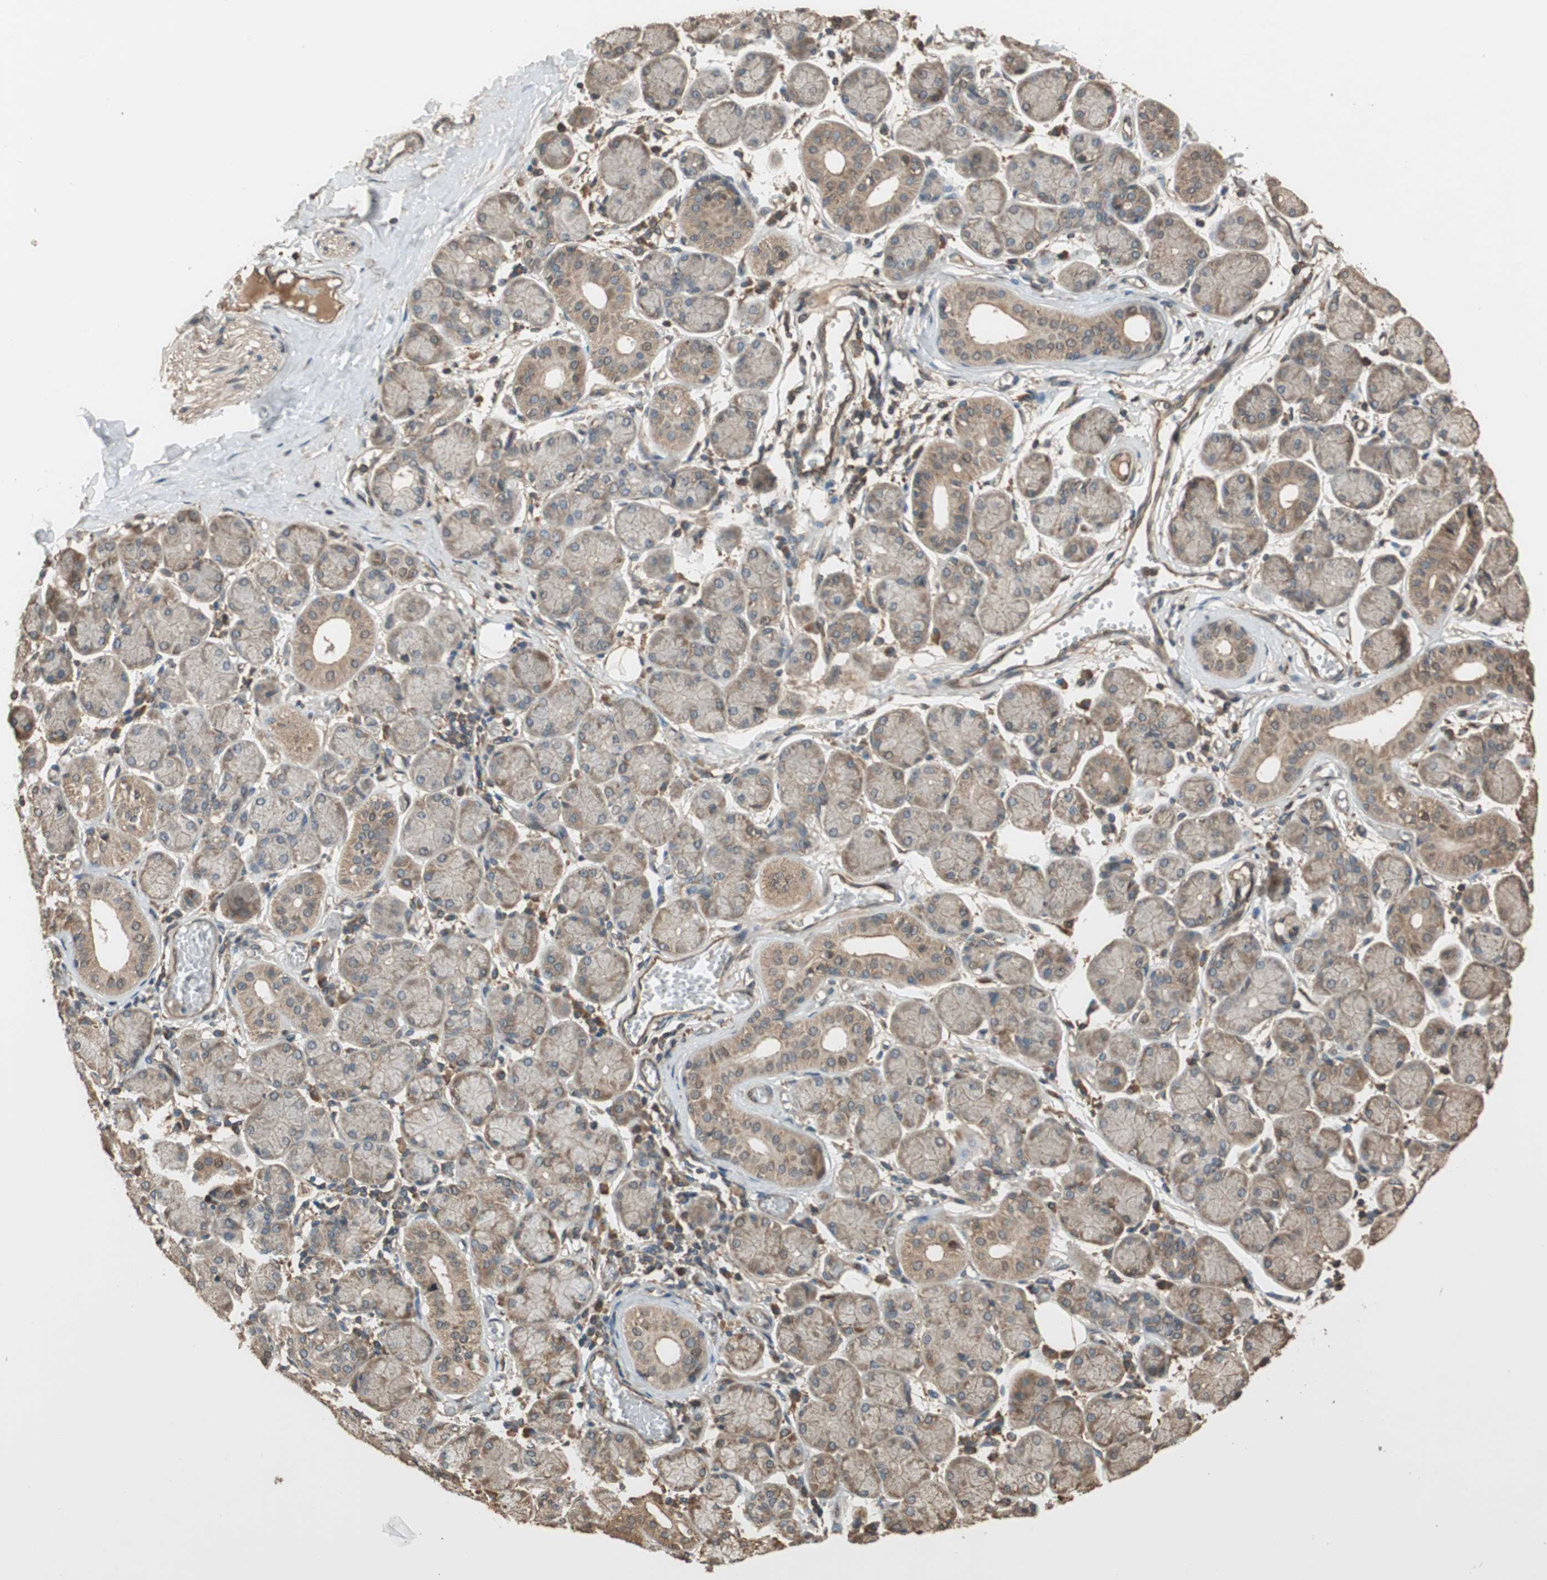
{"staining": {"intensity": "moderate", "quantity": ">75%", "location": "cytoplasmic/membranous"}, "tissue": "salivary gland", "cell_type": "Glandular cells", "image_type": "normal", "snomed": [{"axis": "morphology", "description": "Normal tissue, NOS"}, {"axis": "topography", "description": "Salivary gland"}], "caption": "Salivary gland stained for a protein demonstrates moderate cytoplasmic/membranous positivity in glandular cells.", "gene": "MST1R", "patient": {"sex": "female", "age": 24}}